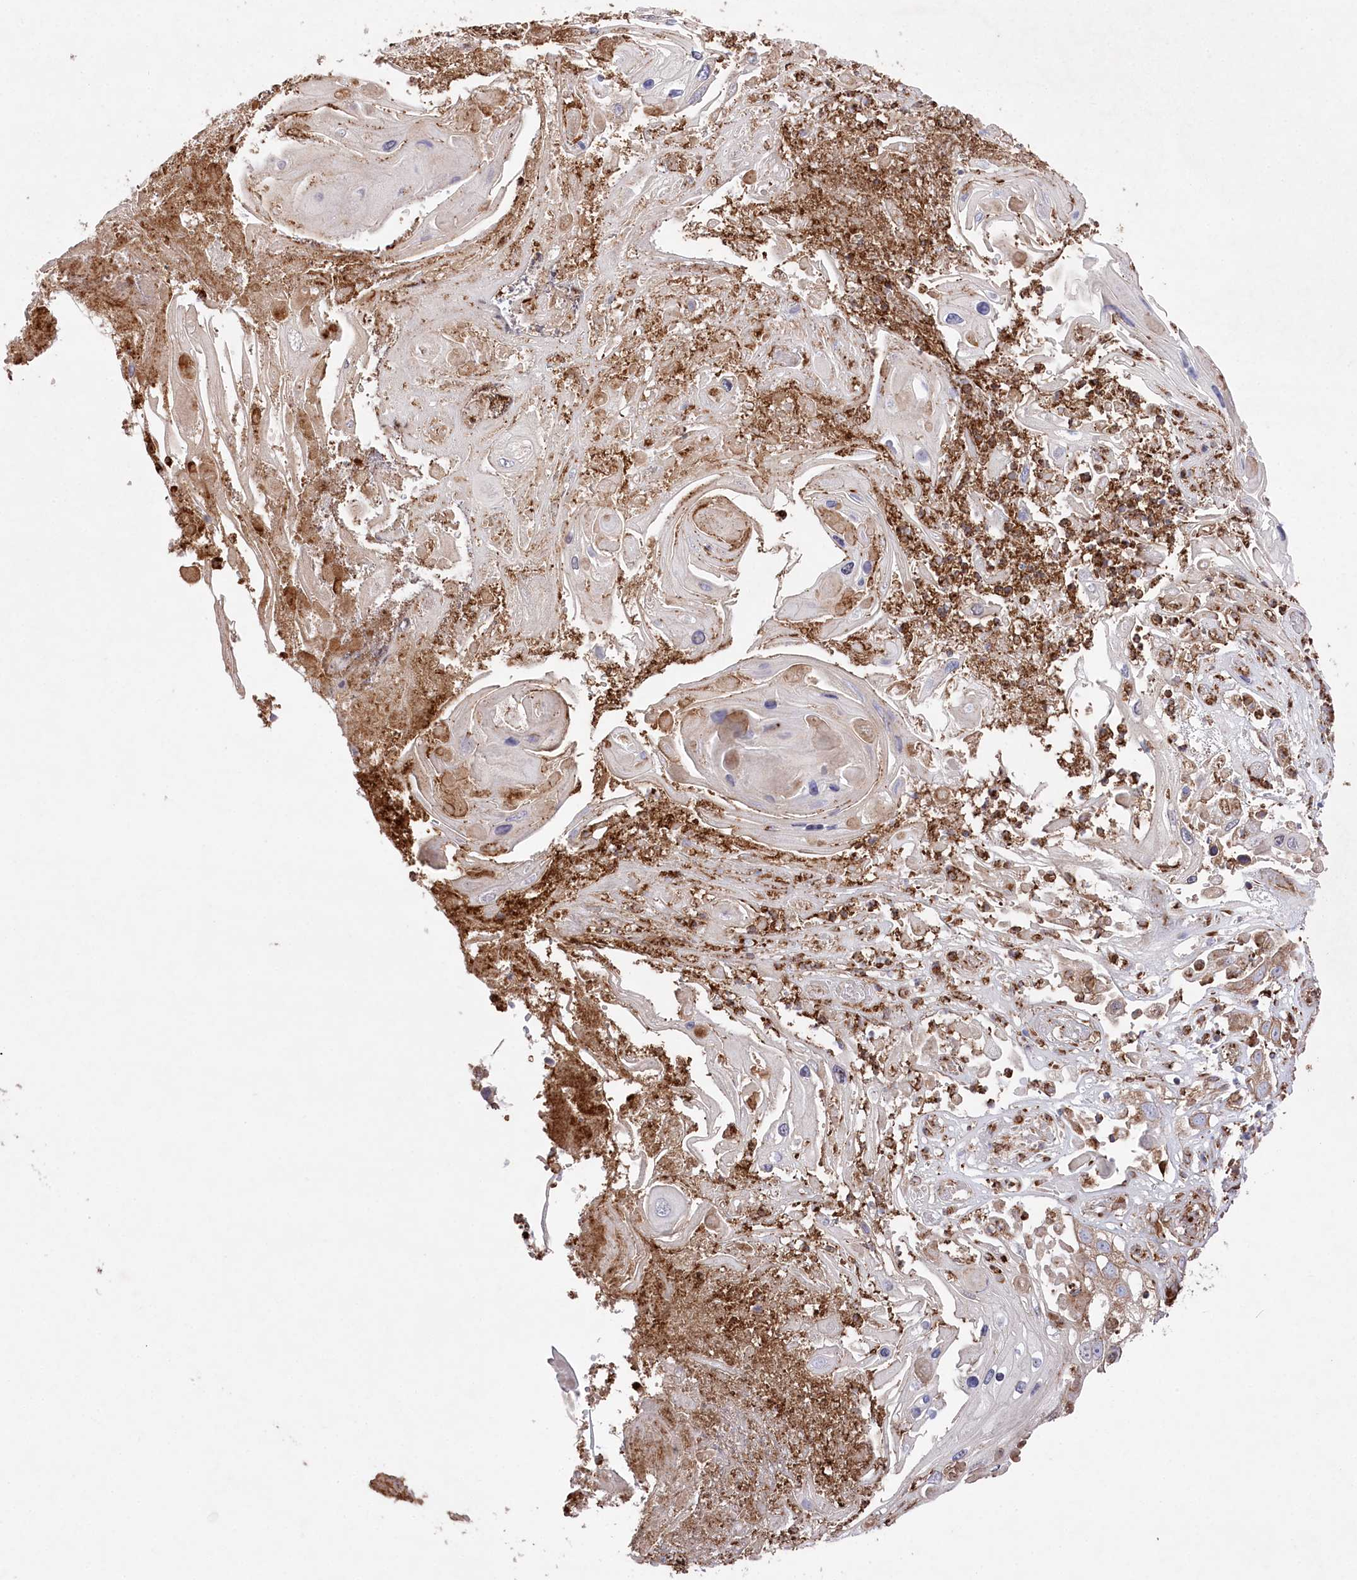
{"staining": {"intensity": "negative", "quantity": "none", "location": "none"}, "tissue": "skin cancer", "cell_type": "Tumor cells", "image_type": "cancer", "snomed": [{"axis": "morphology", "description": "Squamous cell carcinoma, NOS"}, {"axis": "topography", "description": "Skin"}], "caption": "Immunohistochemistry (IHC) histopathology image of human skin cancer stained for a protein (brown), which demonstrates no staining in tumor cells.", "gene": "MTPAP", "patient": {"sex": "male", "age": 55}}